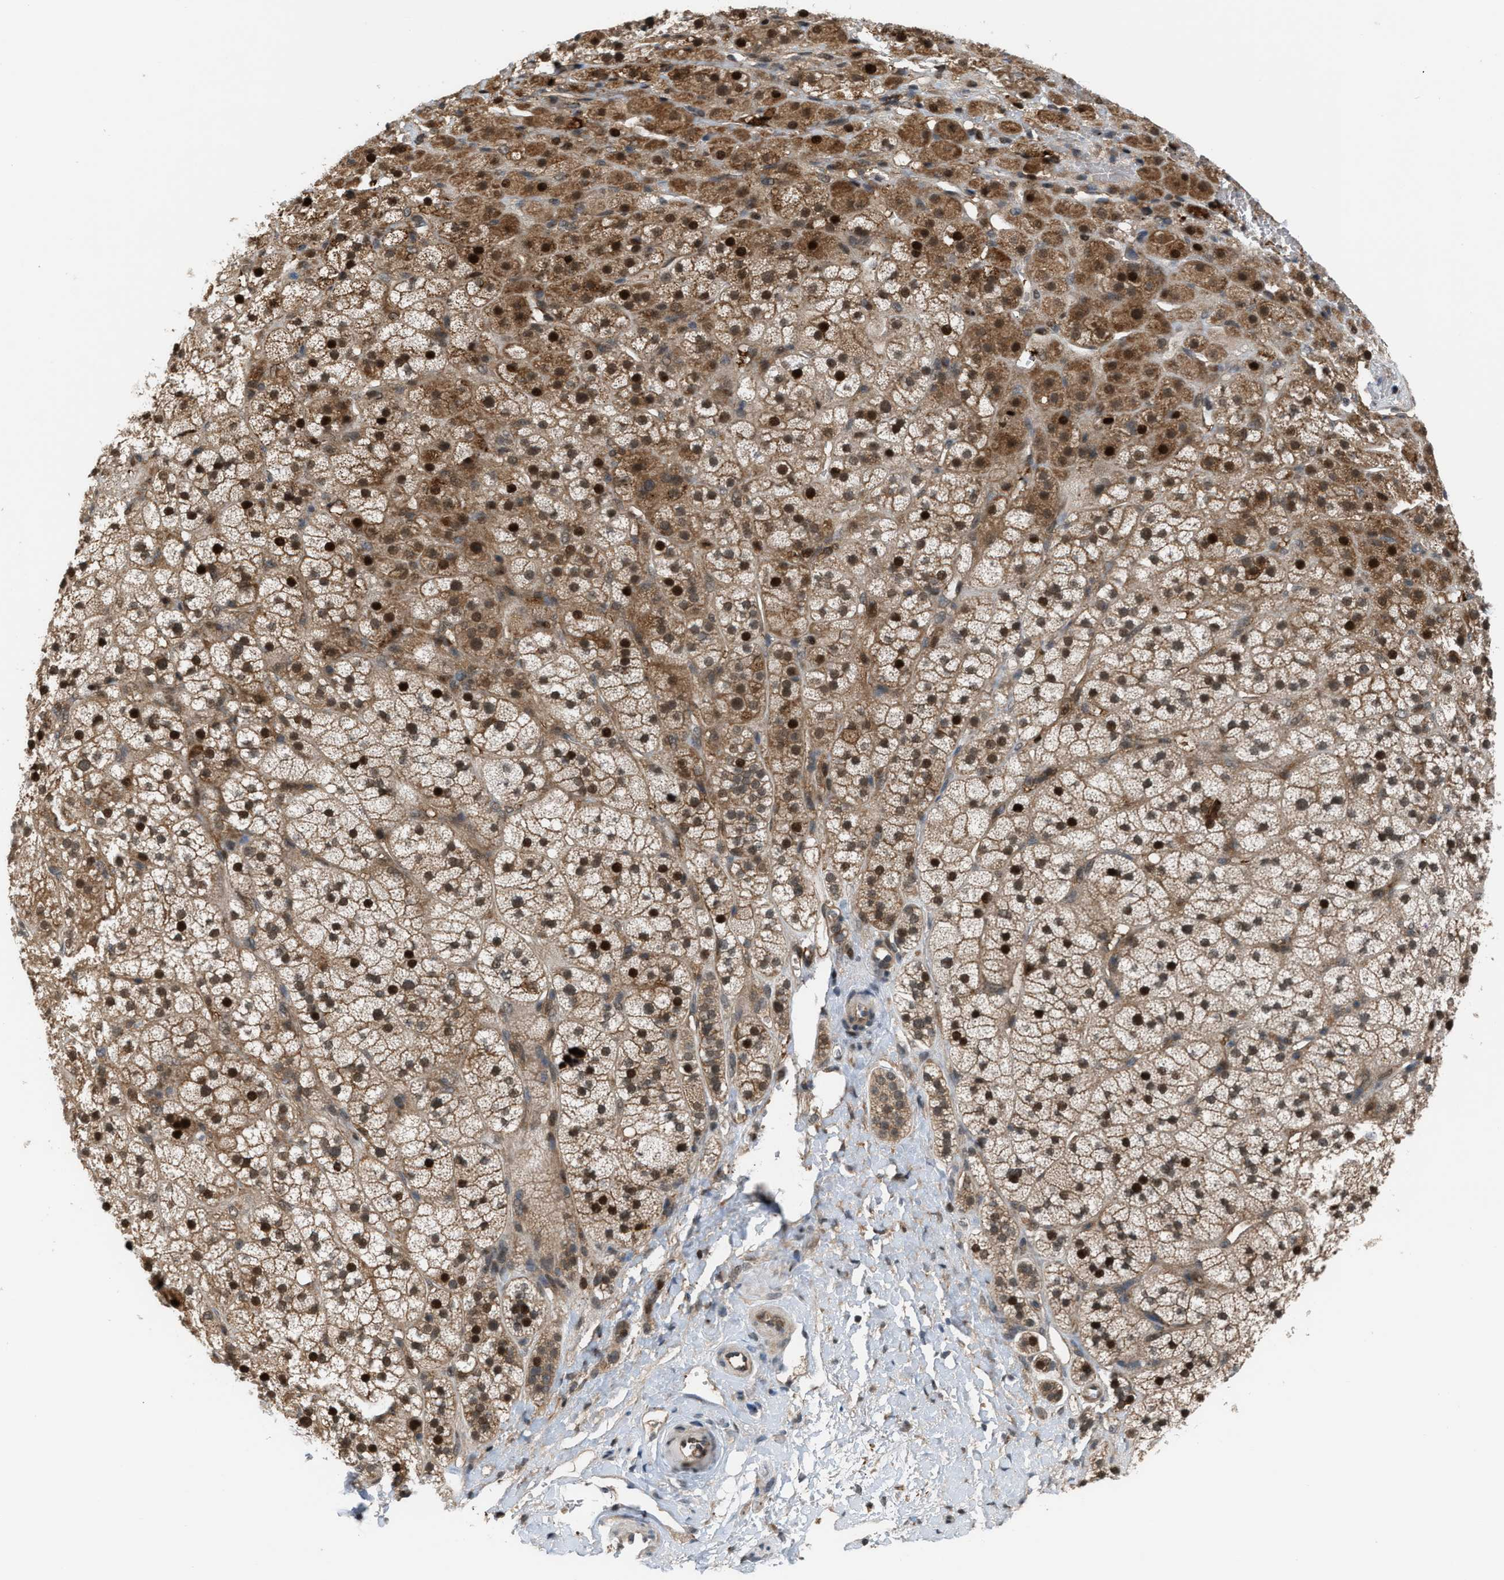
{"staining": {"intensity": "strong", "quantity": ">75%", "location": "cytoplasmic/membranous,nuclear"}, "tissue": "adrenal gland", "cell_type": "Glandular cells", "image_type": "normal", "snomed": [{"axis": "morphology", "description": "Normal tissue, NOS"}, {"axis": "topography", "description": "Adrenal gland"}], "caption": "An IHC image of benign tissue is shown. Protein staining in brown labels strong cytoplasmic/membranous,nuclear positivity in adrenal gland within glandular cells.", "gene": "RFFL", "patient": {"sex": "male", "age": 56}}